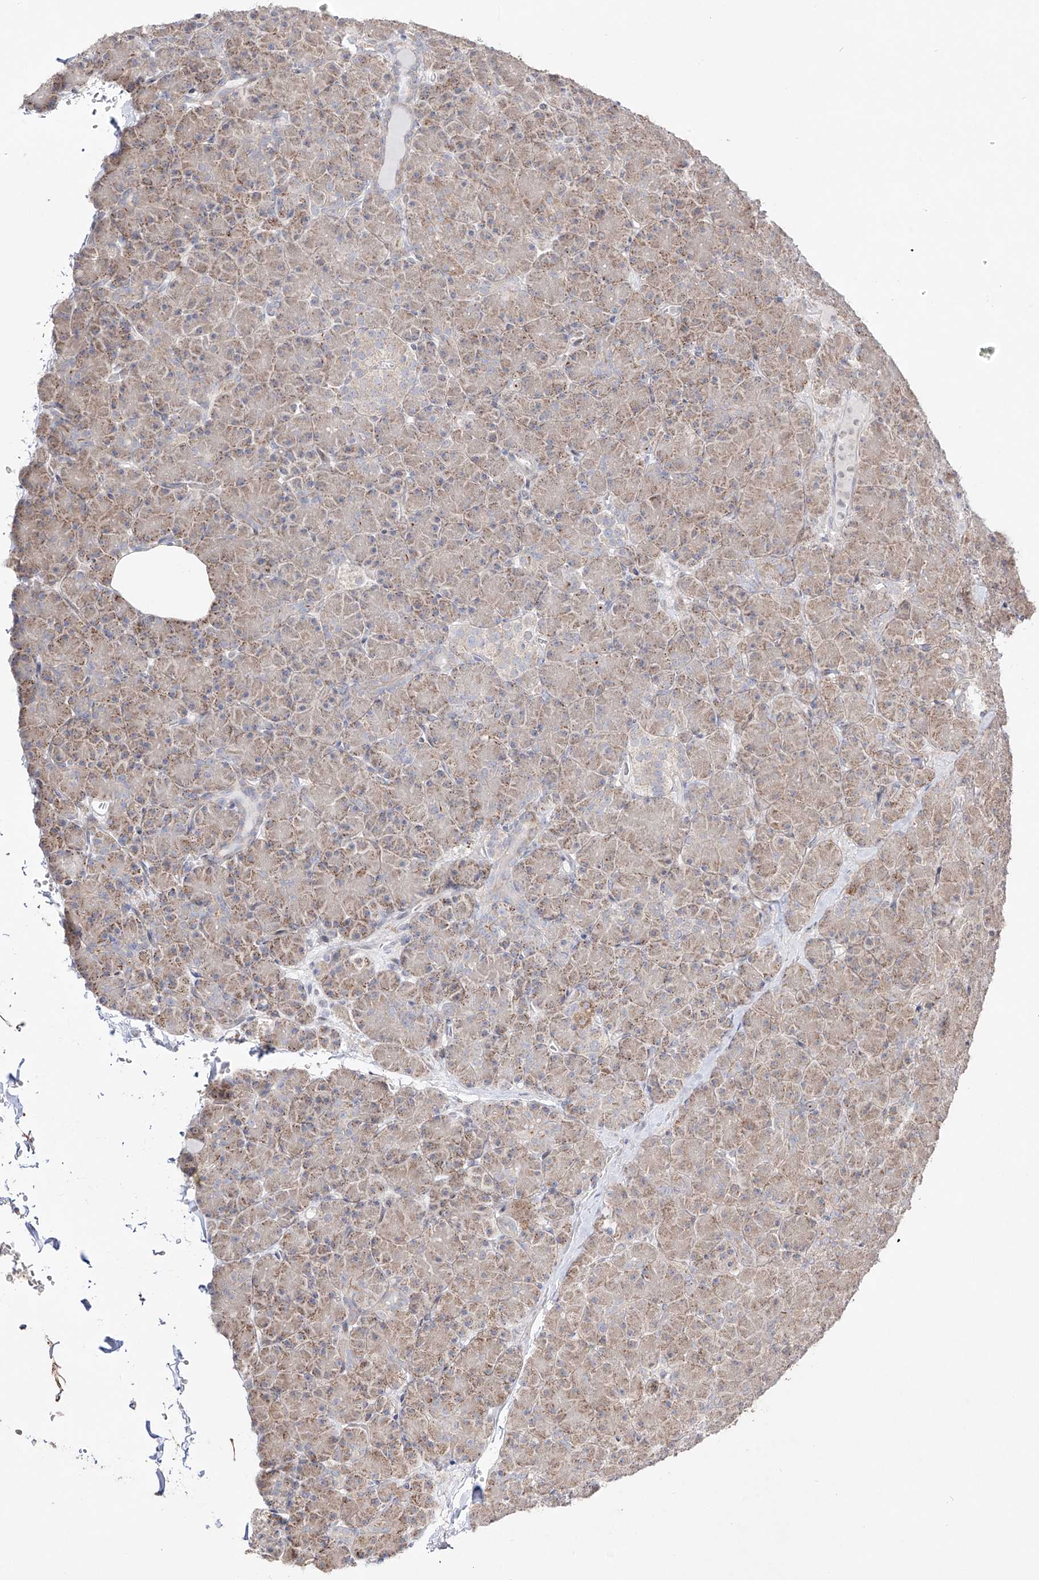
{"staining": {"intensity": "moderate", "quantity": "25%-75%", "location": "cytoplasmic/membranous"}, "tissue": "pancreas", "cell_type": "Exocrine glandular cells", "image_type": "normal", "snomed": [{"axis": "morphology", "description": "Normal tissue, NOS"}, {"axis": "topography", "description": "Pancreas"}], "caption": "Exocrine glandular cells exhibit medium levels of moderate cytoplasmic/membranous positivity in about 25%-75% of cells in benign pancreas.", "gene": "YKT6", "patient": {"sex": "female", "age": 43}}